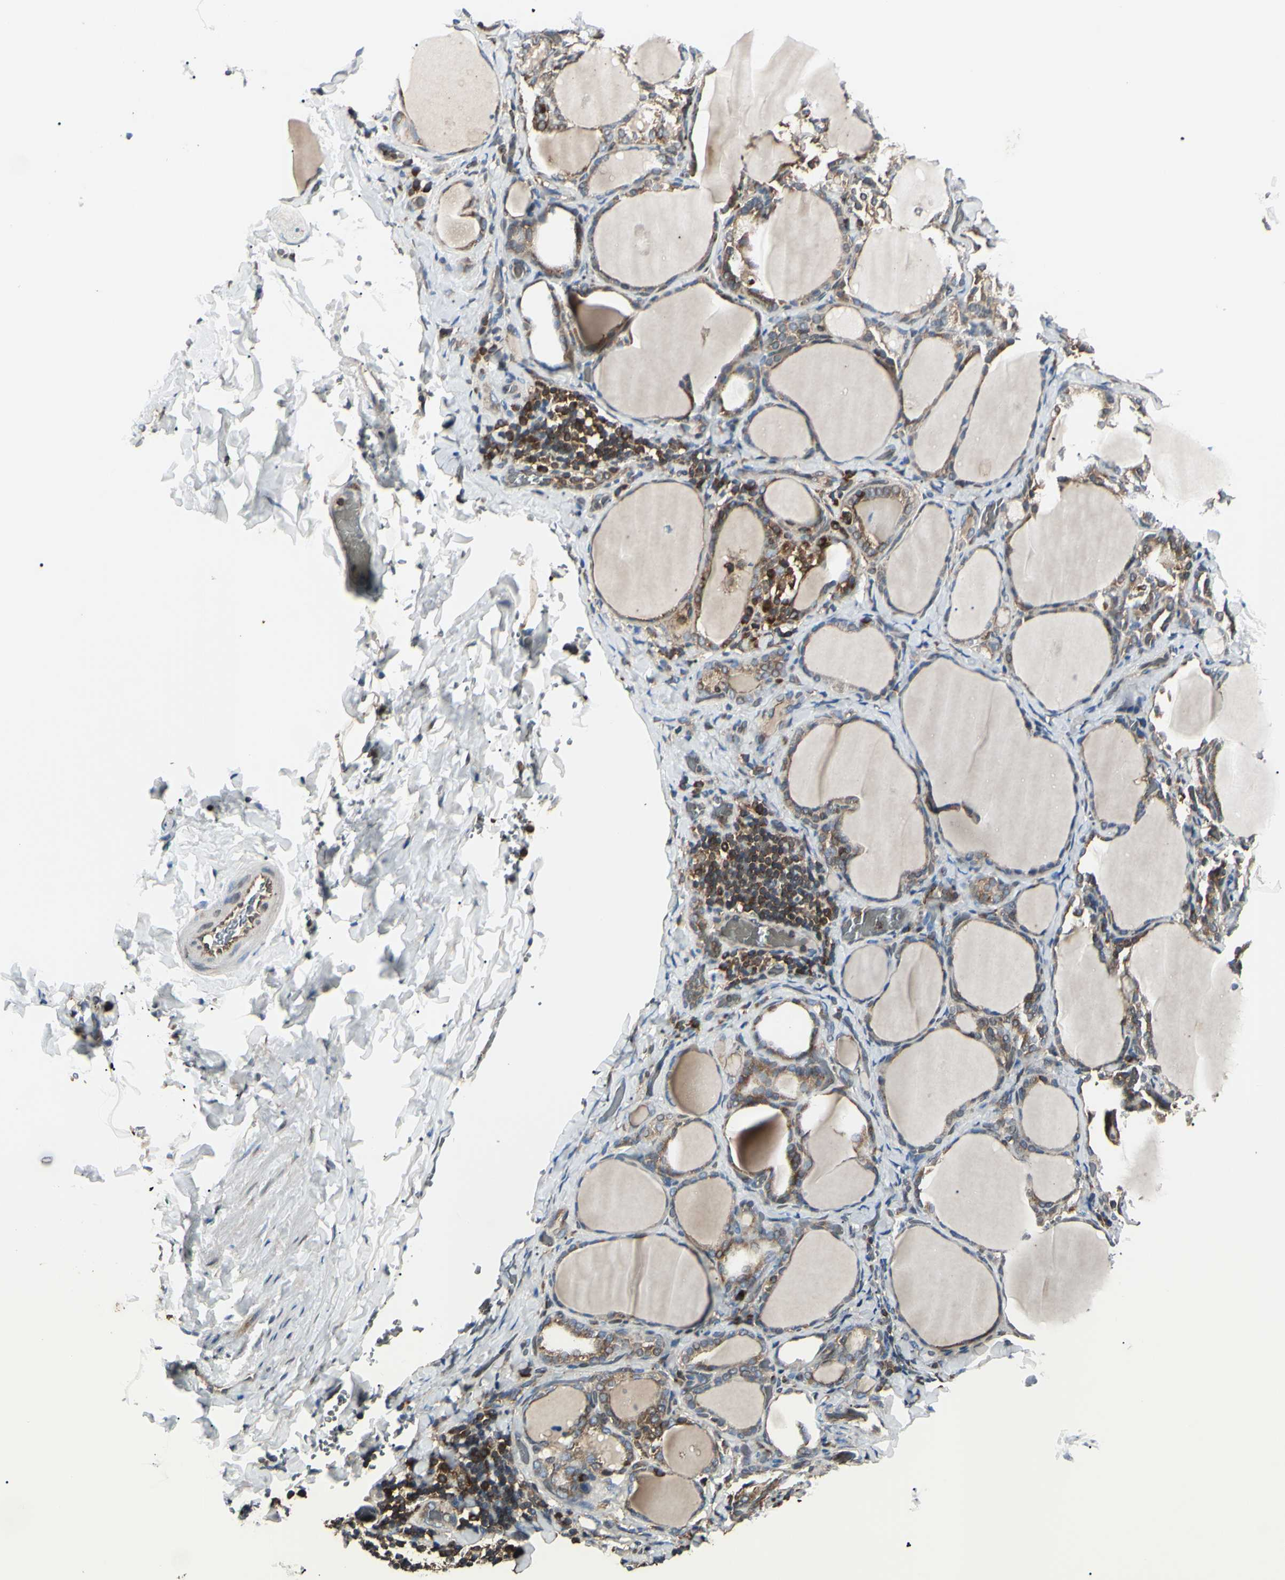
{"staining": {"intensity": "moderate", "quantity": ">75%", "location": "cytoplasmic/membranous"}, "tissue": "thyroid gland", "cell_type": "Glandular cells", "image_type": "normal", "snomed": [{"axis": "morphology", "description": "Normal tissue, NOS"}, {"axis": "morphology", "description": "Papillary adenocarcinoma, NOS"}, {"axis": "topography", "description": "Thyroid gland"}], "caption": "Glandular cells demonstrate medium levels of moderate cytoplasmic/membranous staining in approximately >75% of cells in unremarkable thyroid gland. Nuclei are stained in blue.", "gene": "MAPRE1", "patient": {"sex": "female", "age": 30}}